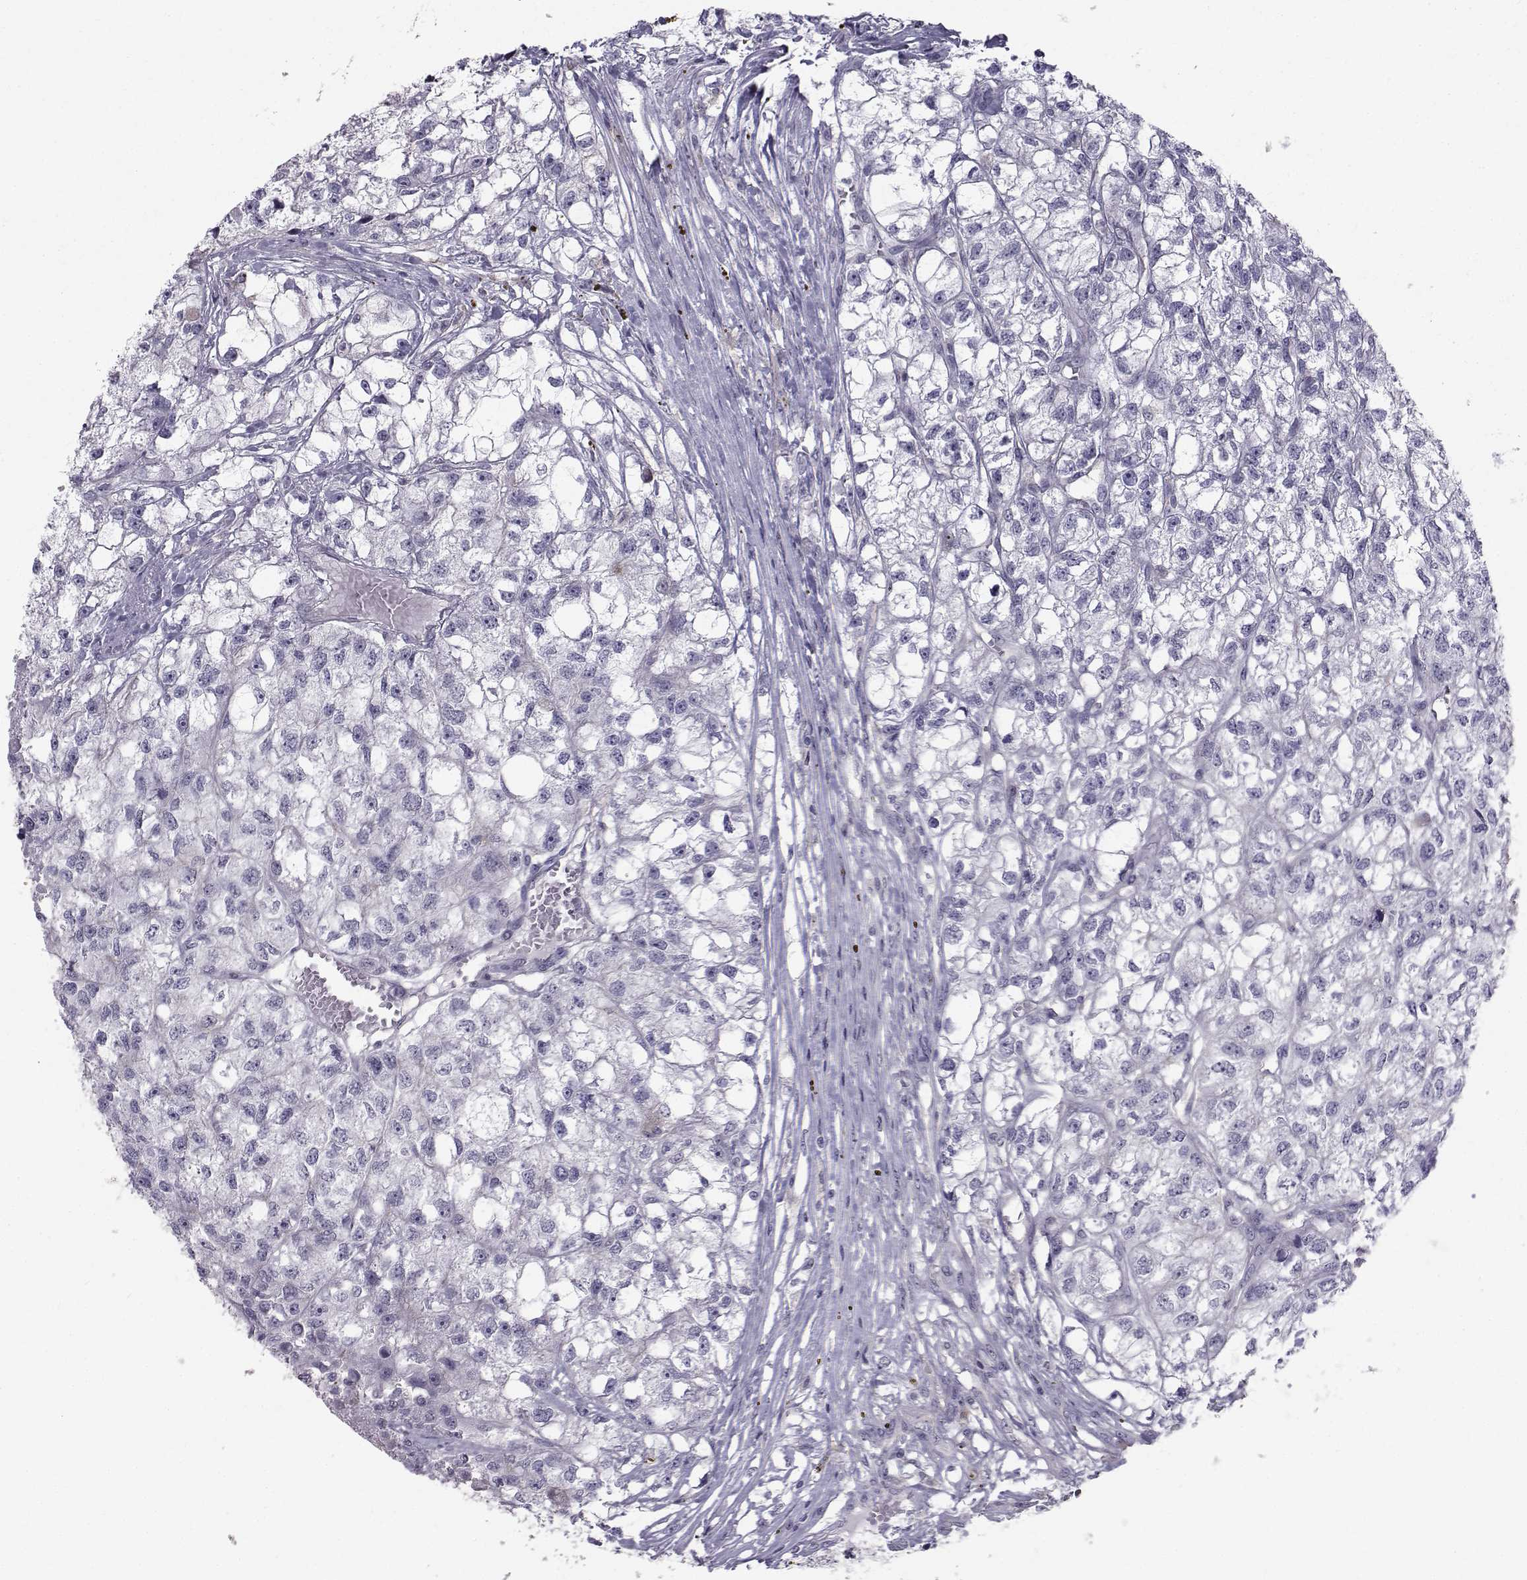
{"staining": {"intensity": "negative", "quantity": "none", "location": "none"}, "tissue": "renal cancer", "cell_type": "Tumor cells", "image_type": "cancer", "snomed": [{"axis": "morphology", "description": "Adenocarcinoma, NOS"}, {"axis": "topography", "description": "Kidney"}], "caption": "An immunohistochemistry image of adenocarcinoma (renal) is shown. There is no staining in tumor cells of adenocarcinoma (renal). The staining is performed using DAB brown chromogen with nuclei counter-stained in using hematoxylin.", "gene": "SPDYE4", "patient": {"sex": "male", "age": 56}}